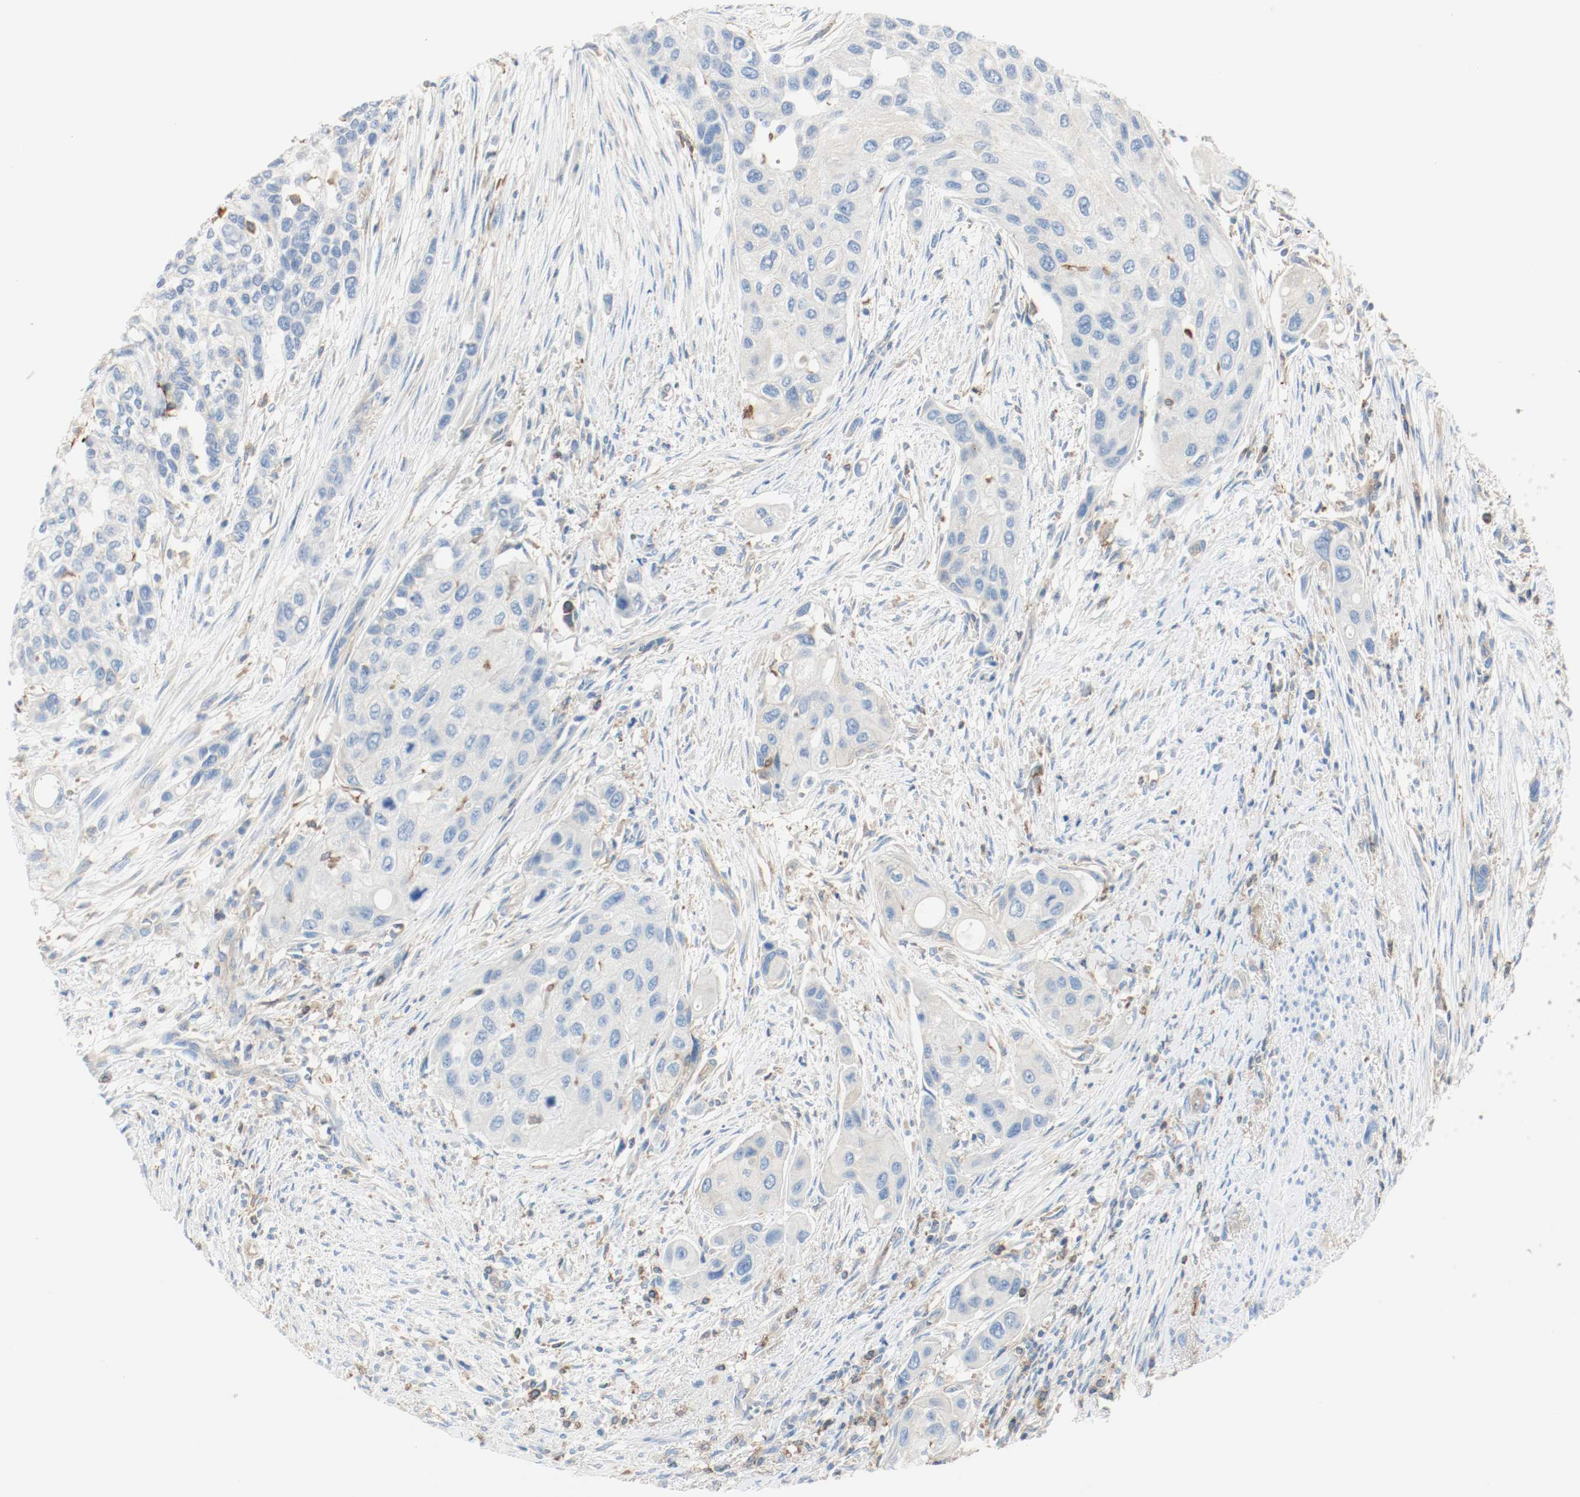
{"staining": {"intensity": "negative", "quantity": "none", "location": "none"}, "tissue": "urothelial cancer", "cell_type": "Tumor cells", "image_type": "cancer", "snomed": [{"axis": "morphology", "description": "Urothelial carcinoma, High grade"}, {"axis": "topography", "description": "Urinary bladder"}], "caption": "Immunohistochemistry of human urothelial cancer exhibits no positivity in tumor cells.", "gene": "ARPC1B", "patient": {"sex": "female", "age": 56}}